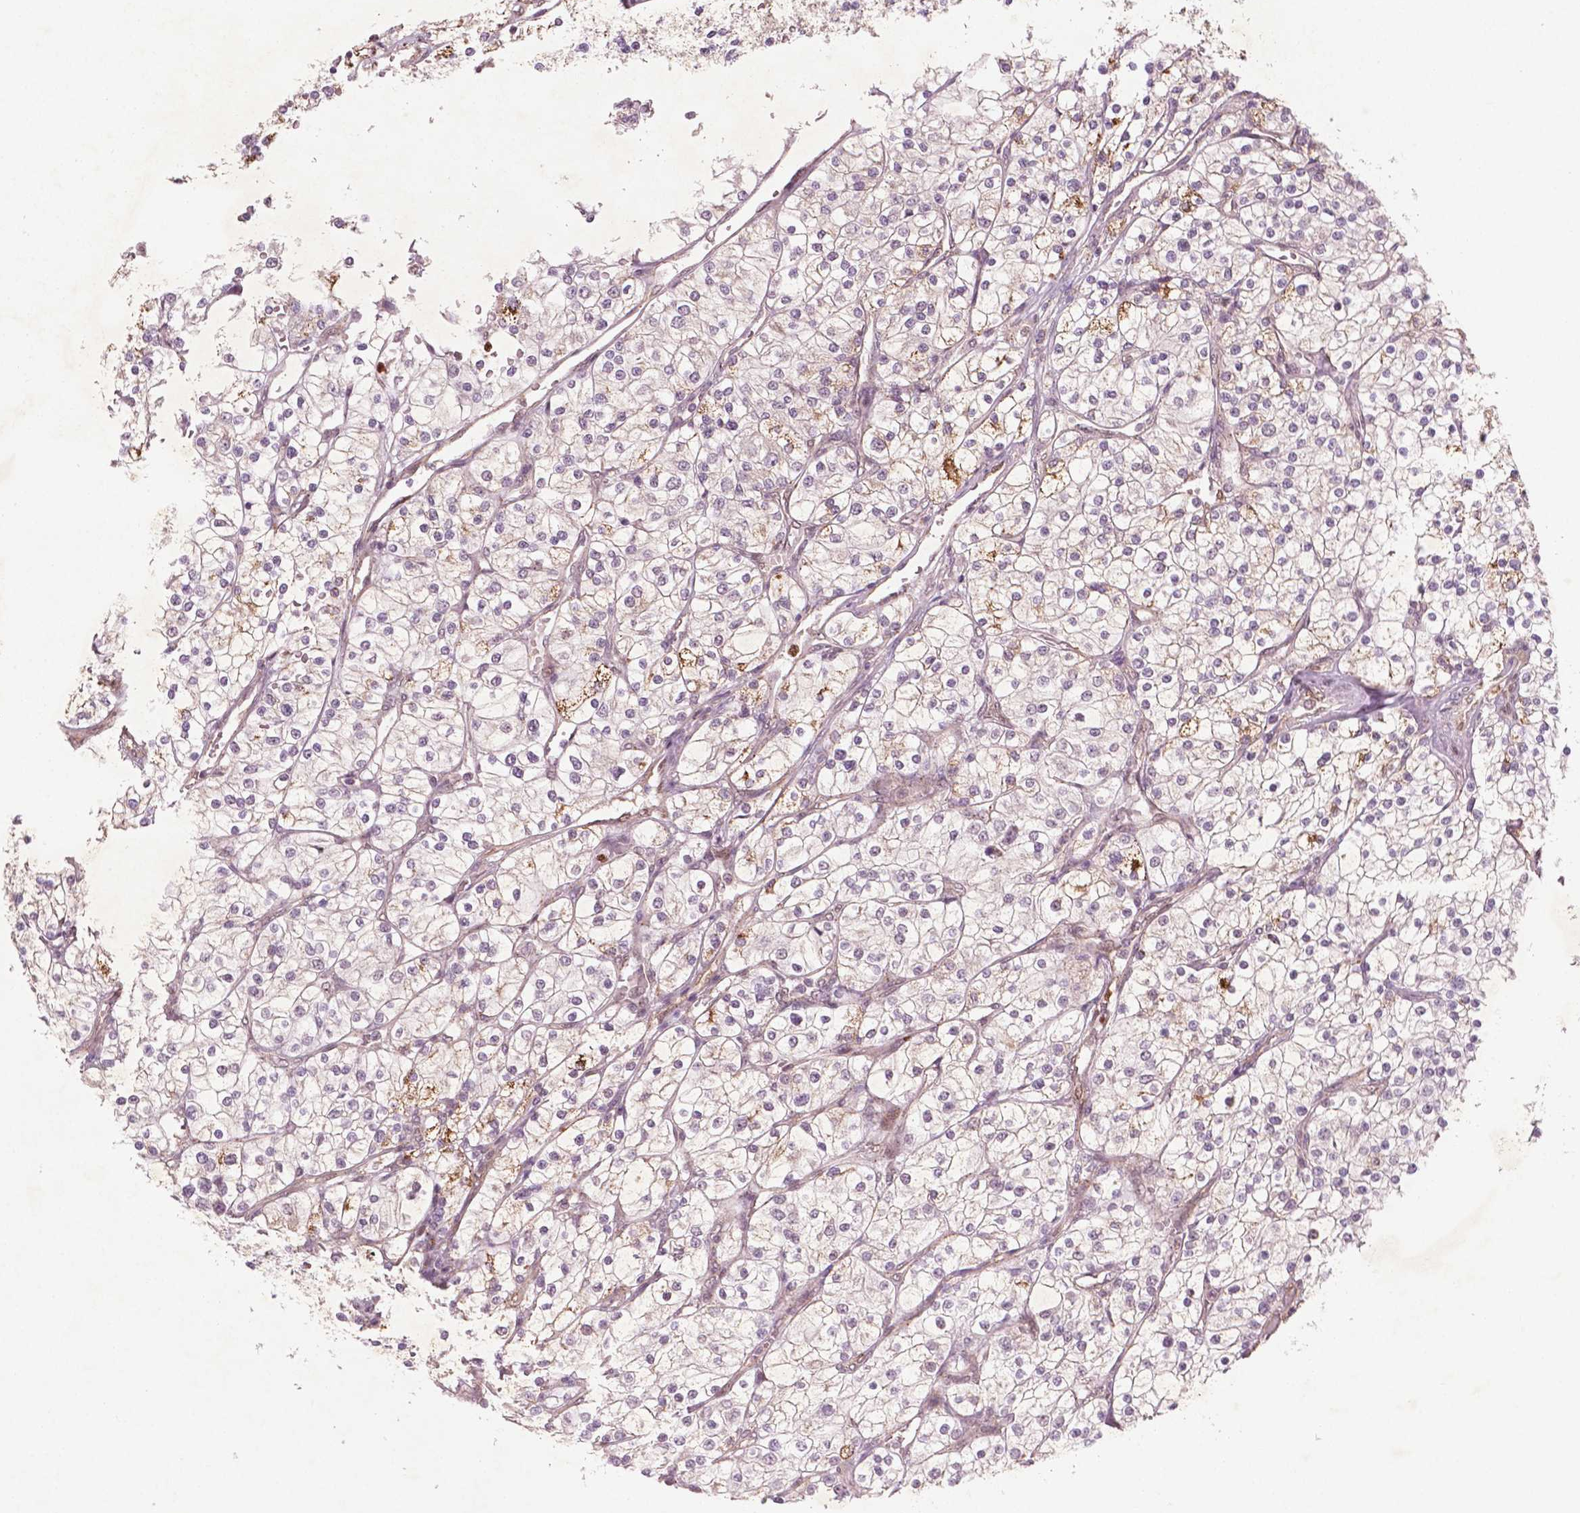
{"staining": {"intensity": "negative", "quantity": "none", "location": "none"}, "tissue": "renal cancer", "cell_type": "Tumor cells", "image_type": "cancer", "snomed": [{"axis": "morphology", "description": "Adenocarcinoma, NOS"}, {"axis": "topography", "description": "Kidney"}], "caption": "Protein analysis of renal cancer displays no significant positivity in tumor cells.", "gene": "NFAT5", "patient": {"sex": "male", "age": 80}}